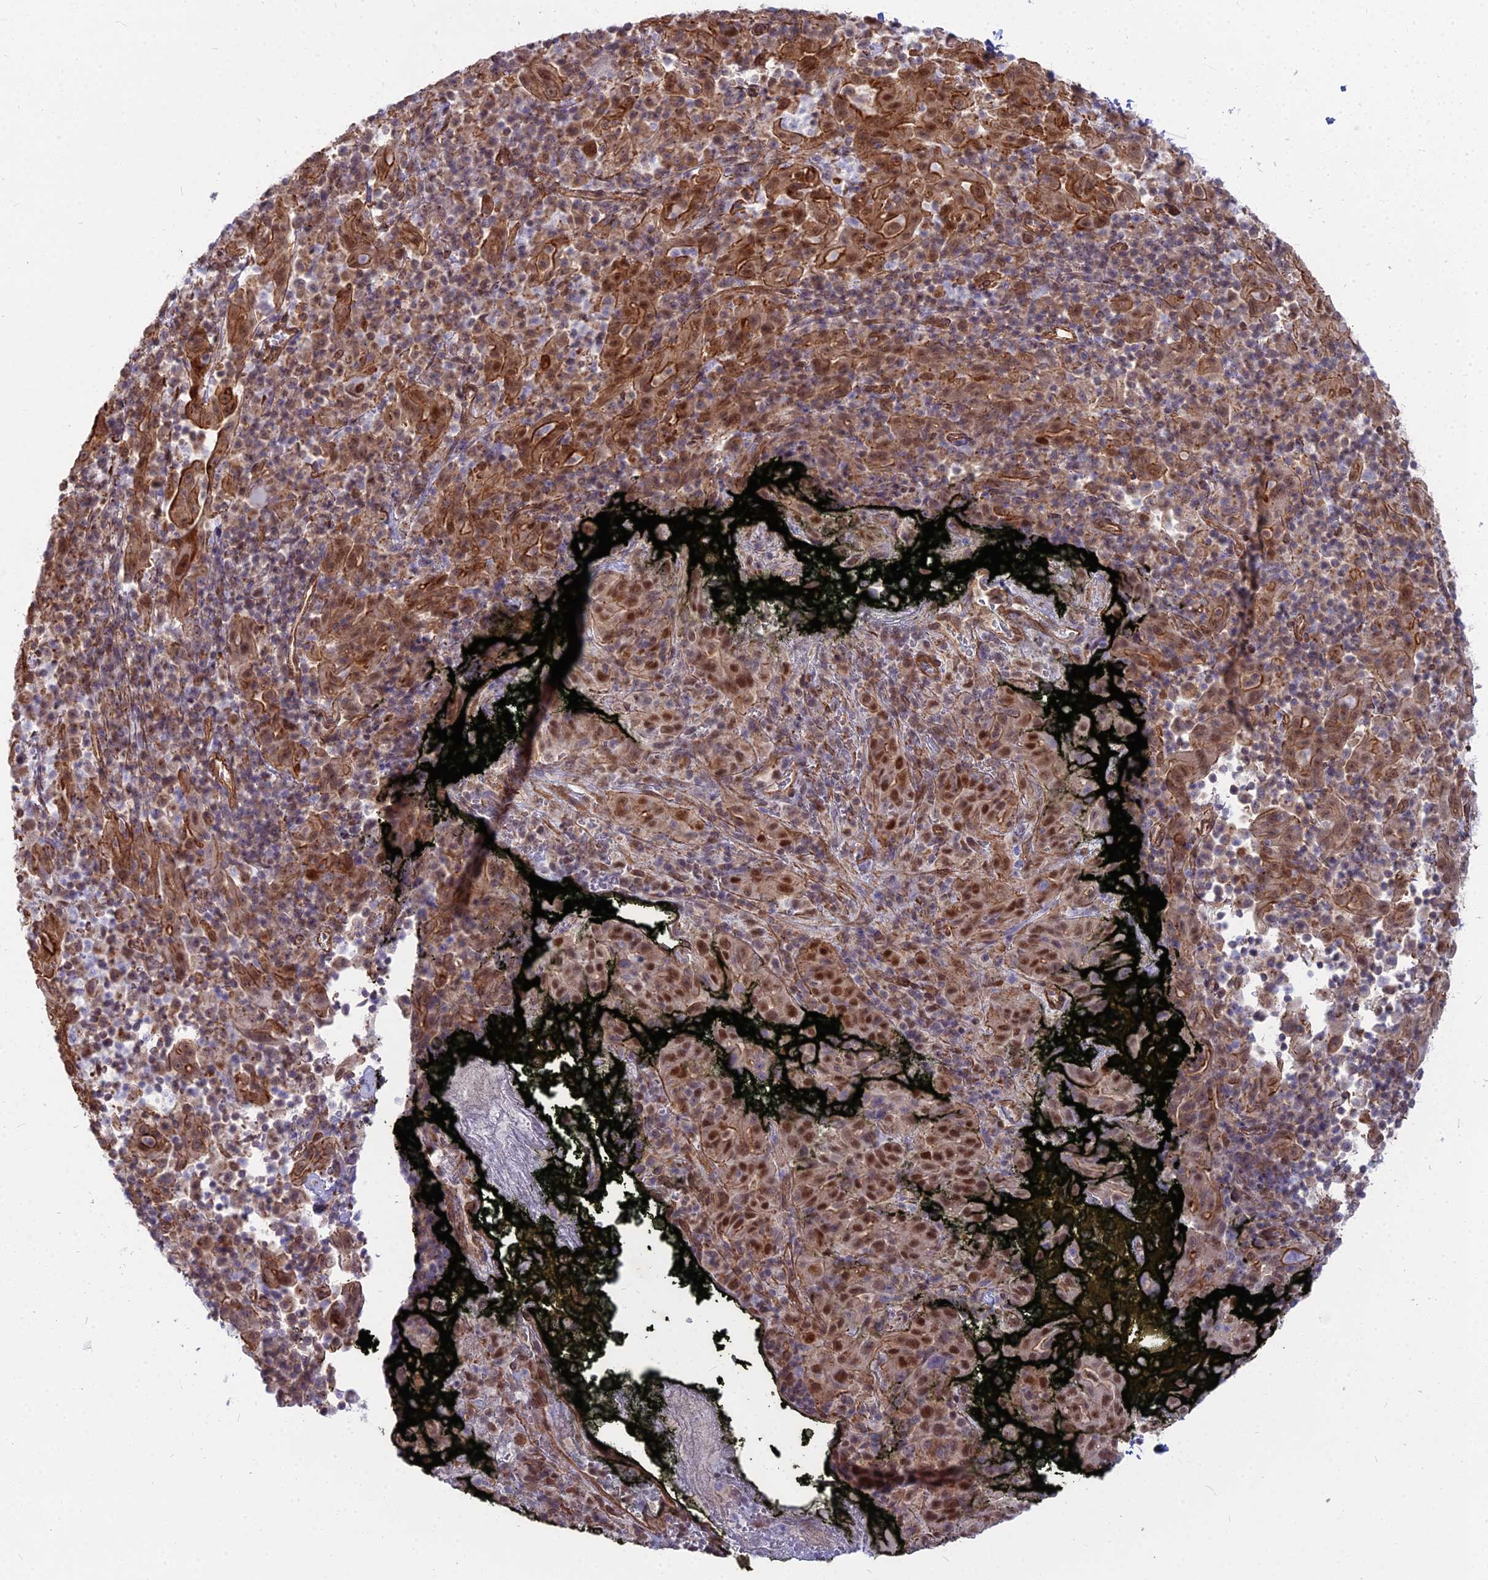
{"staining": {"intensity": "moderate", "quantity": ">75%", "location": "cytoplasmic/membranous,nuclear"}, "tissue": "pancreatic cancer", "cell_type": "Tumor cells", "image_type": "cancer", "snomed": [{"axis": "morphology", "description": "Adenocarcinoma, NOS"}, {"axis": "topography", "description": "Pancreas"}], "caption": "Protein staining by IHC demonstrates moderate cytoplasmic/membranous and nuclear staining in about >75% of tumor cells in pancreatic cancer (adenocarcinoma). (DAB IHC with brightfield microscopy, high magnification).", "gene": "YJU2", "patient": {"sex": "male", "age": 63}}